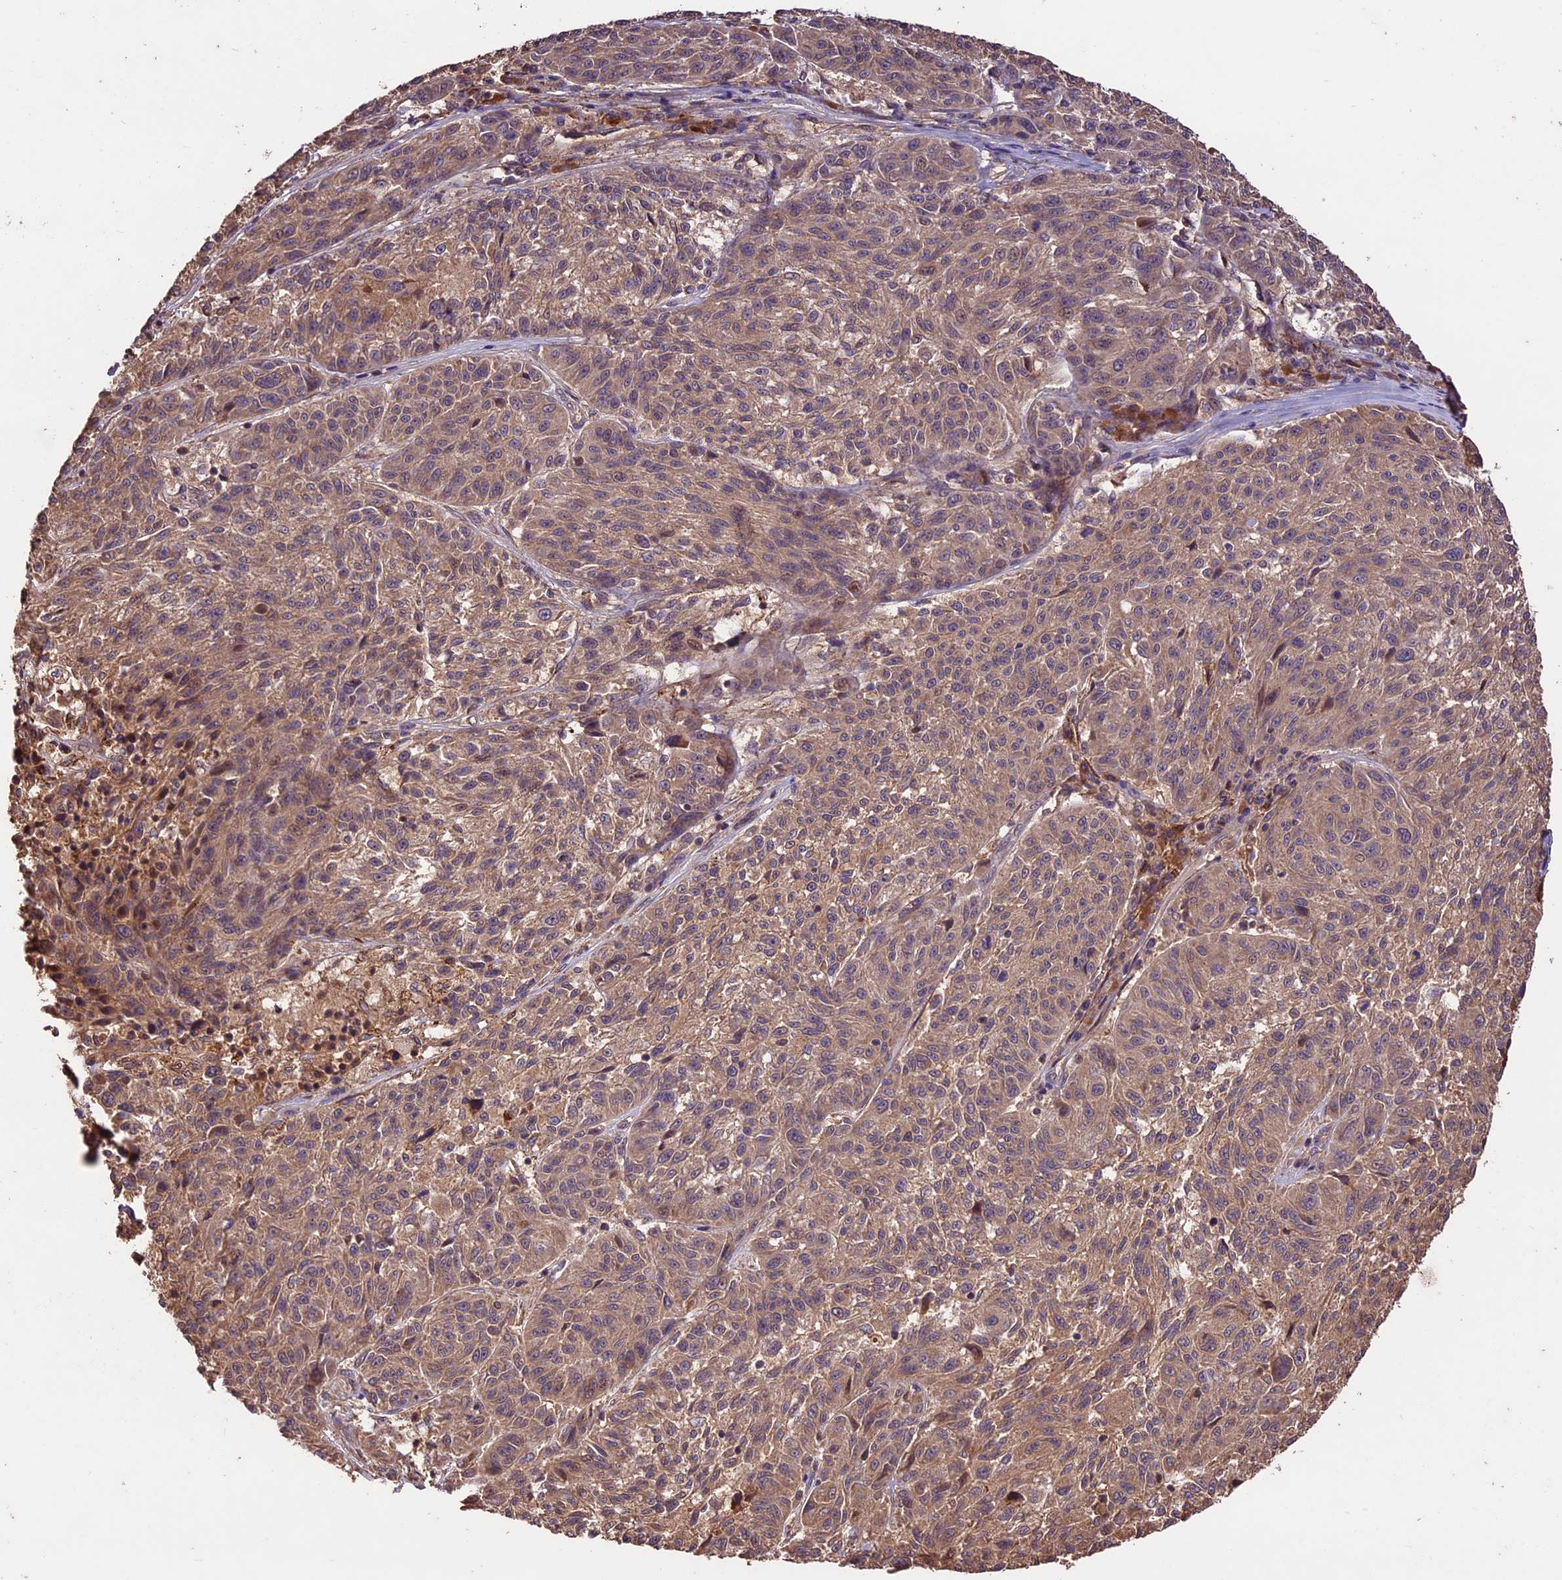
{"staining": {"intensity": "weak", "quantity": ">75%", "location": "cytoplasmic/membranous"}, "tissue": "melanoma", "cell_type": "Tumor cells", "image_type": "cancer", "snomed": [{"axis": "morphology", "description": "Malignant melanoma, NOS"}, {"axis": "topography", "description": "Skin"}], "caption": "DAB immunohistochemical staining of melanoma shows weak cytoplasmic/membranous protein staining in approximately >75% of tumor cells.", "gene": "CRLF1", "patient": {"sex": "male", "age": 53}}